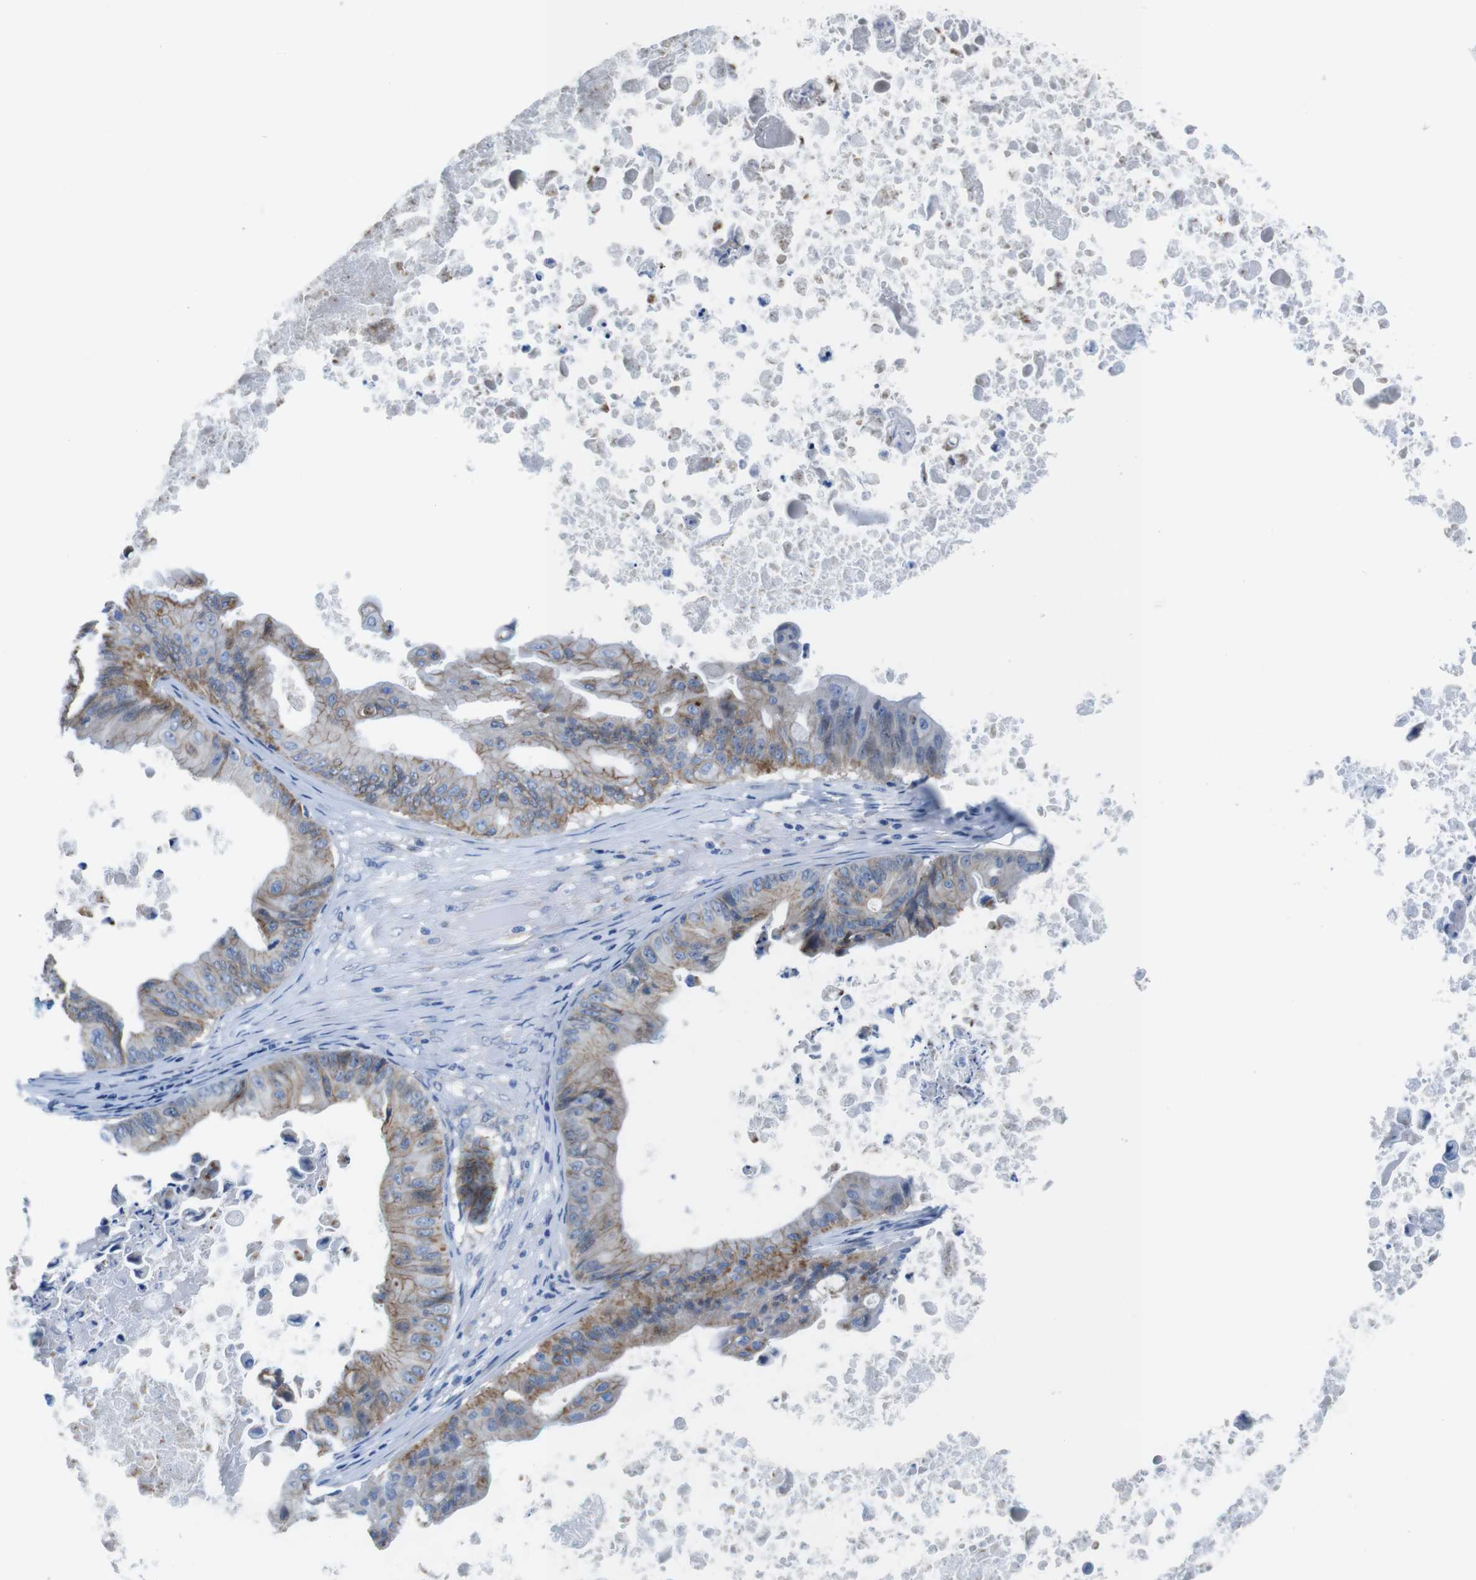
{"staining": {"intensity": "weak", "quantity": "25%-75%", "location": "cytoplasmic/membranous"}, "tissue": "ovarian cancer", "cell_type": "Tumor cells", "image_type": "cancer", "snomed": [{"axis": "morphology", "description": "Cystadenocarcinoma, mucinous, NOS"}, {"axis": "topography", "description": "Ovary"}], "caption": "DAB (3,3'-diaminobenzidine) immunohistochemical staining of ovarian cancer reveals weak cytoplasmic/membranous protein expression in approximately 25%-75% of tumor cells. (Brightfield microscopy of DAB IHC at high magnification).", "gene": "CDH8", "patient": {"sex": "female", "age": 37}}